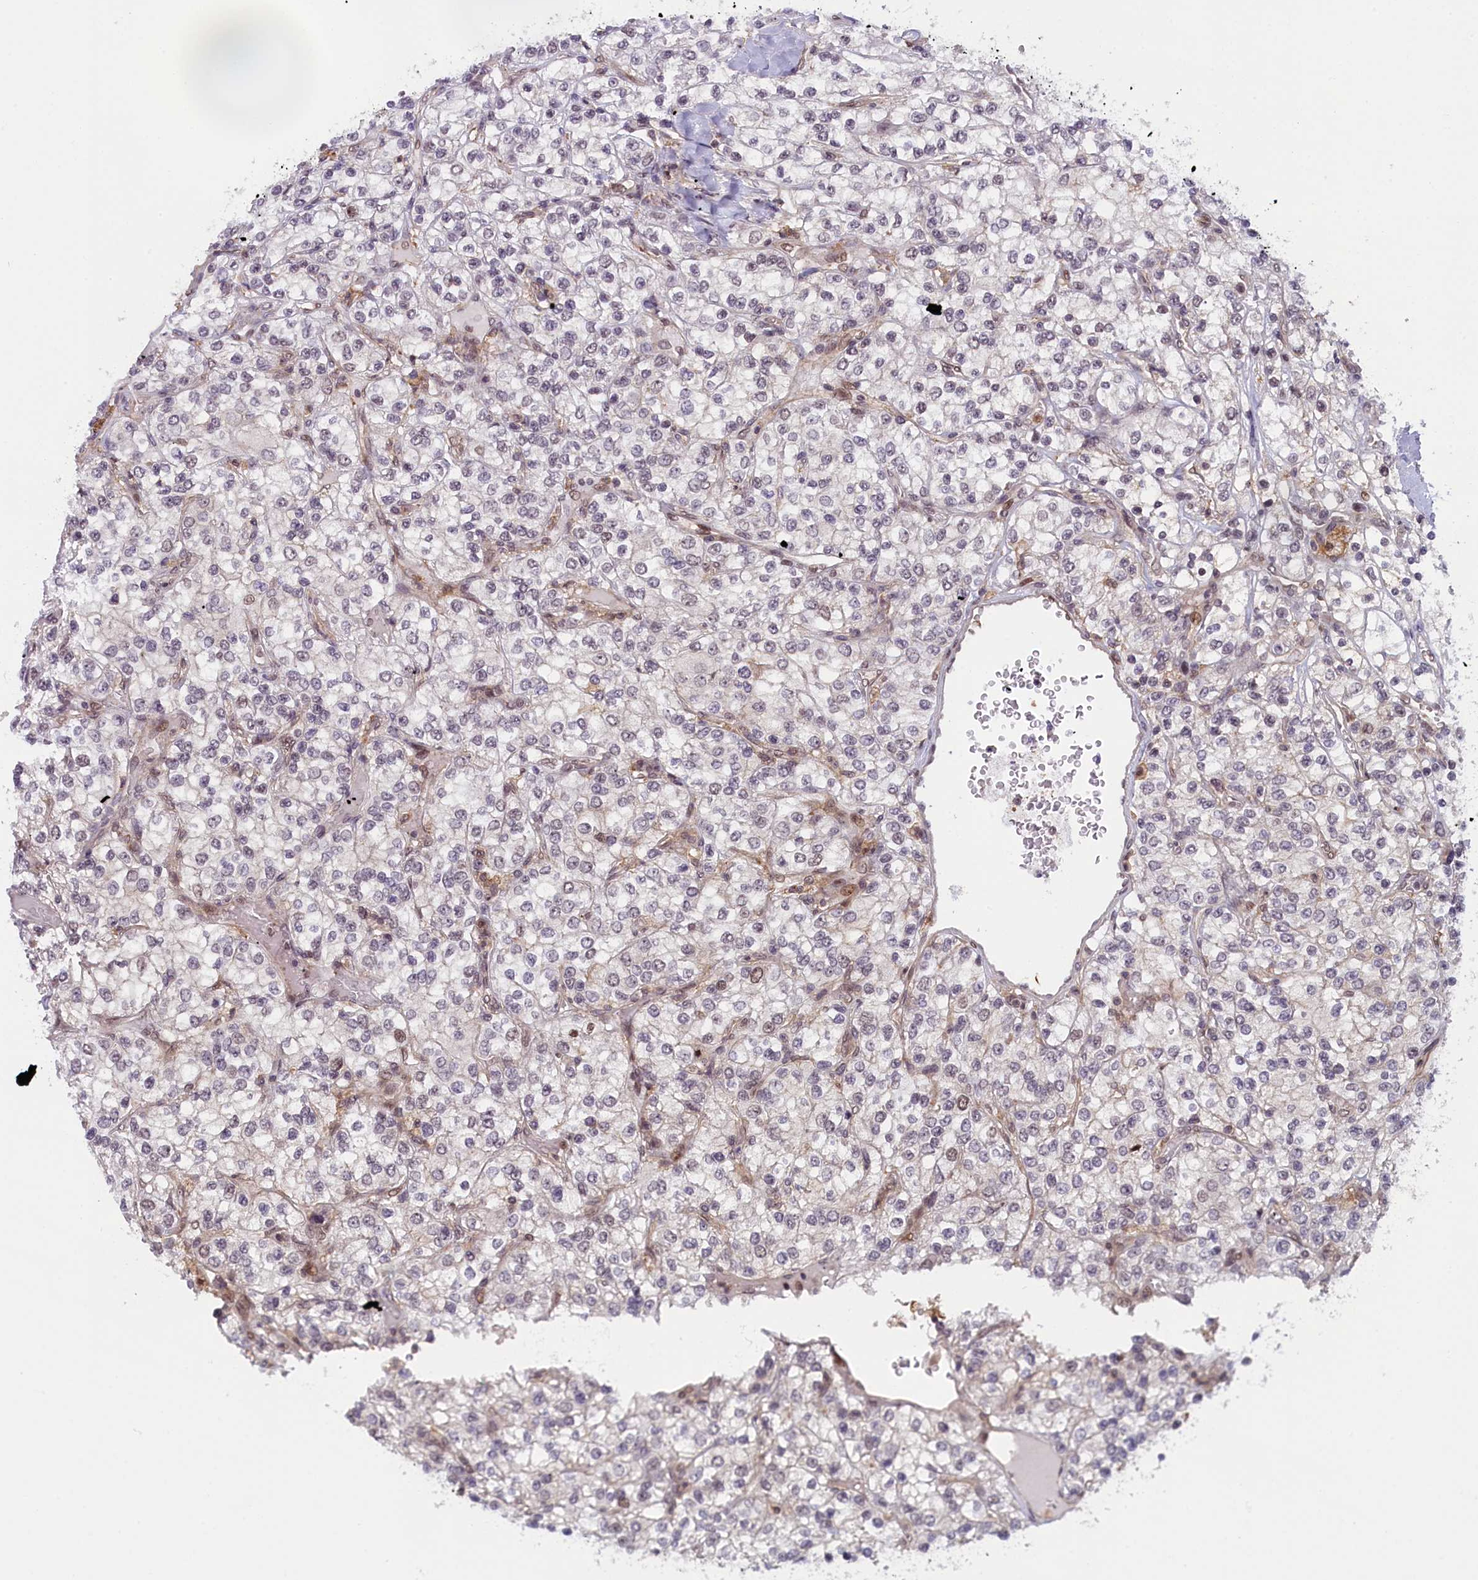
{"staining": {"intensity": "weak", "quantity": "<25%", "location": "nuclear"}, "tissue": "renal cancer", "cell_type": "Tumor cells", "image_type": "cancer", "snomed": [{"axis": "morphology", "description": "Adenocarcinoma, NOS"}, {"axis": "topography", "description": "Kidney"}], "caption": "Immunohistochemistry image of neoplastic tissue: adenocarcinoma (renal) stained with DAB displays no significant protein positivity in tumor cells.", "gene": "FCHO1", "patient": {"sex": "male", "age": 80}}